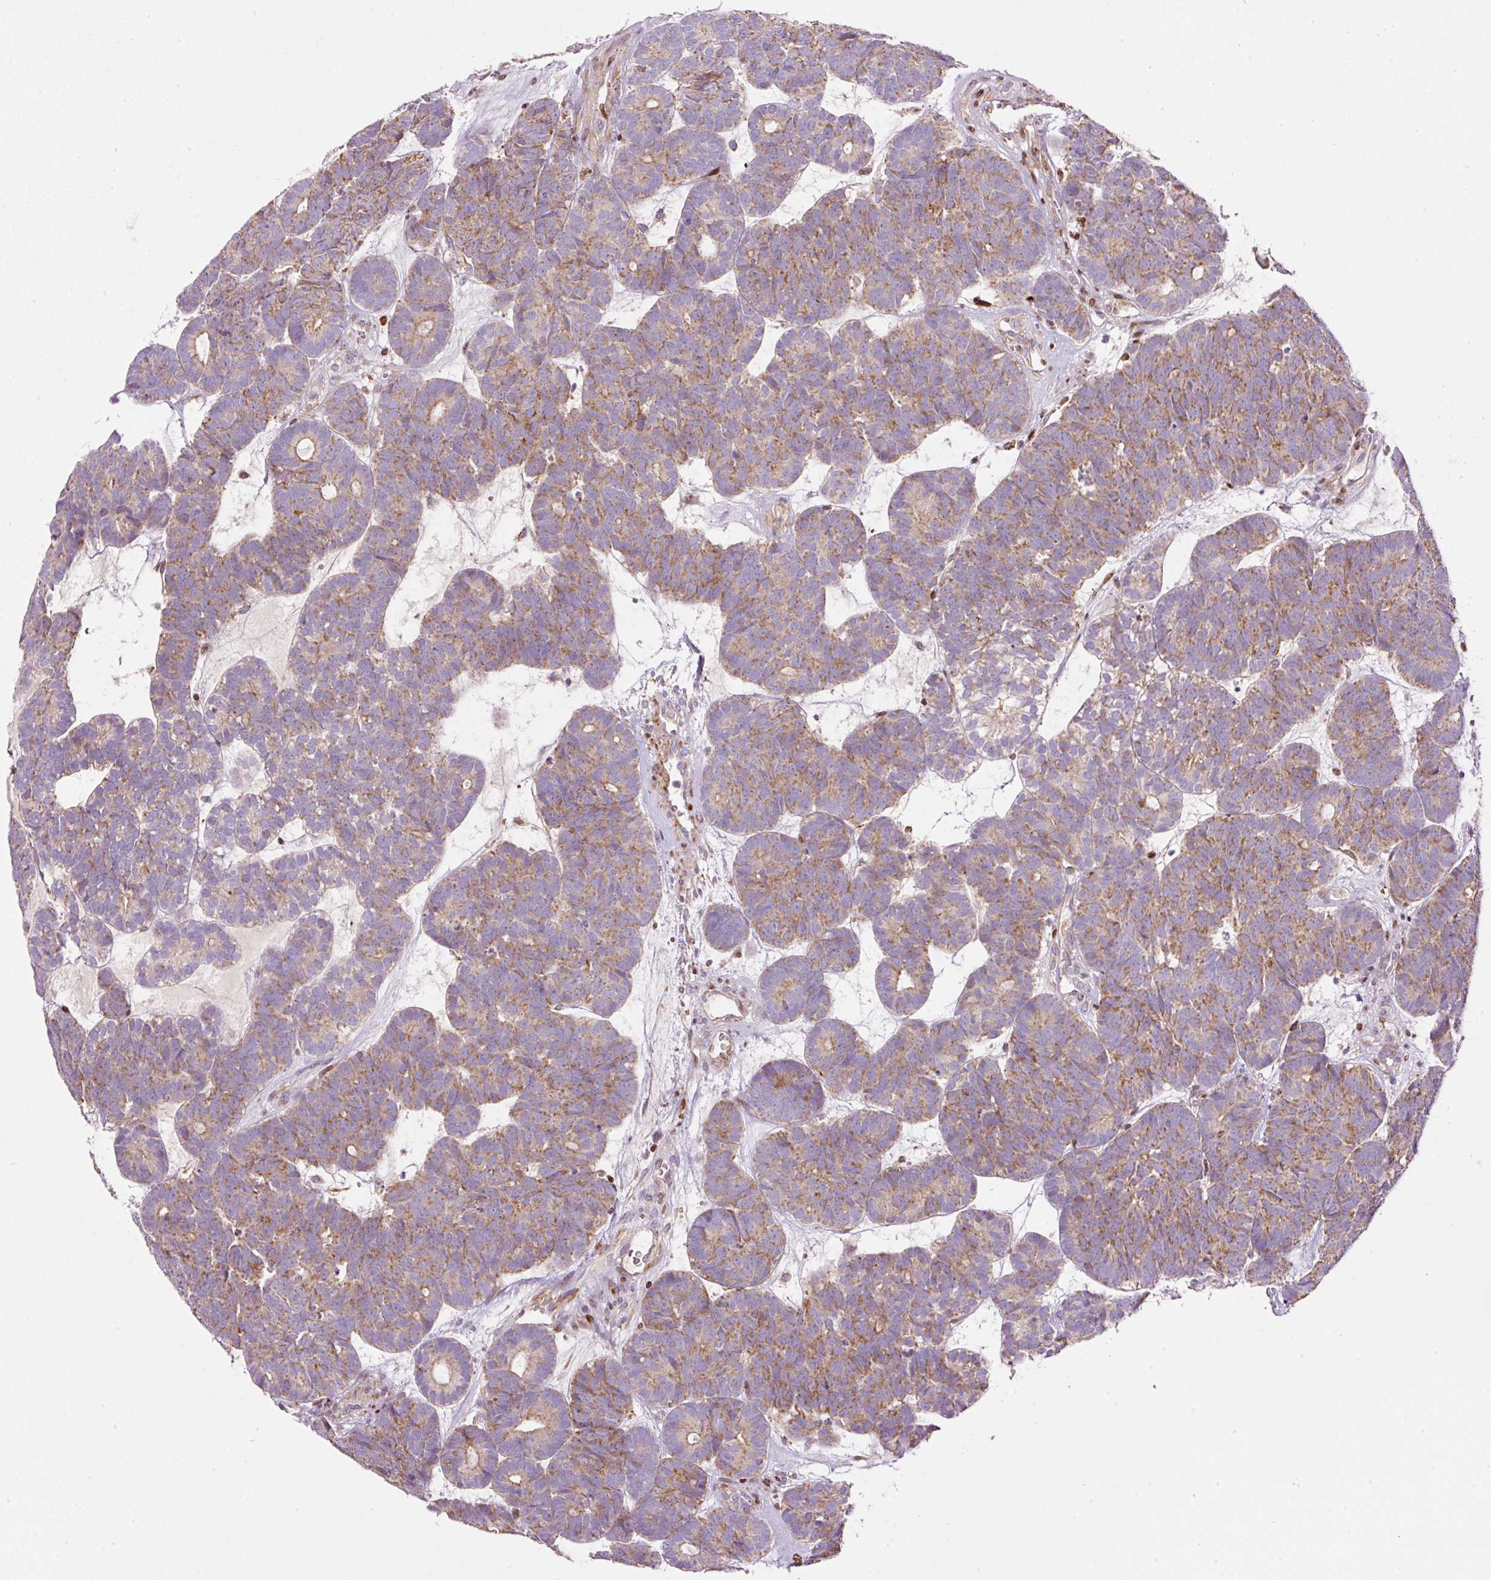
{"staining": {"intensity": "moderate", "quantity": ">75%", "location": "cytoplasmic/membranous"}, "tissue": "head and neck cancer", "cell_type": "Tumor cells", "image_type": "cancer", "snomed": [{"axis": "morphology", "description": "Adenocarcinoma, NOS"}, {"axis": "topography", "description": "Head-Neck"}], "caption": "Protein expression analysis of head and neck adenocarcinoma shows moderate cytoplasmic/membranous staining in about >75% of tumor cells.", "gene": "TMEM8B", "patient": {"sex": "female", "age": 81}}